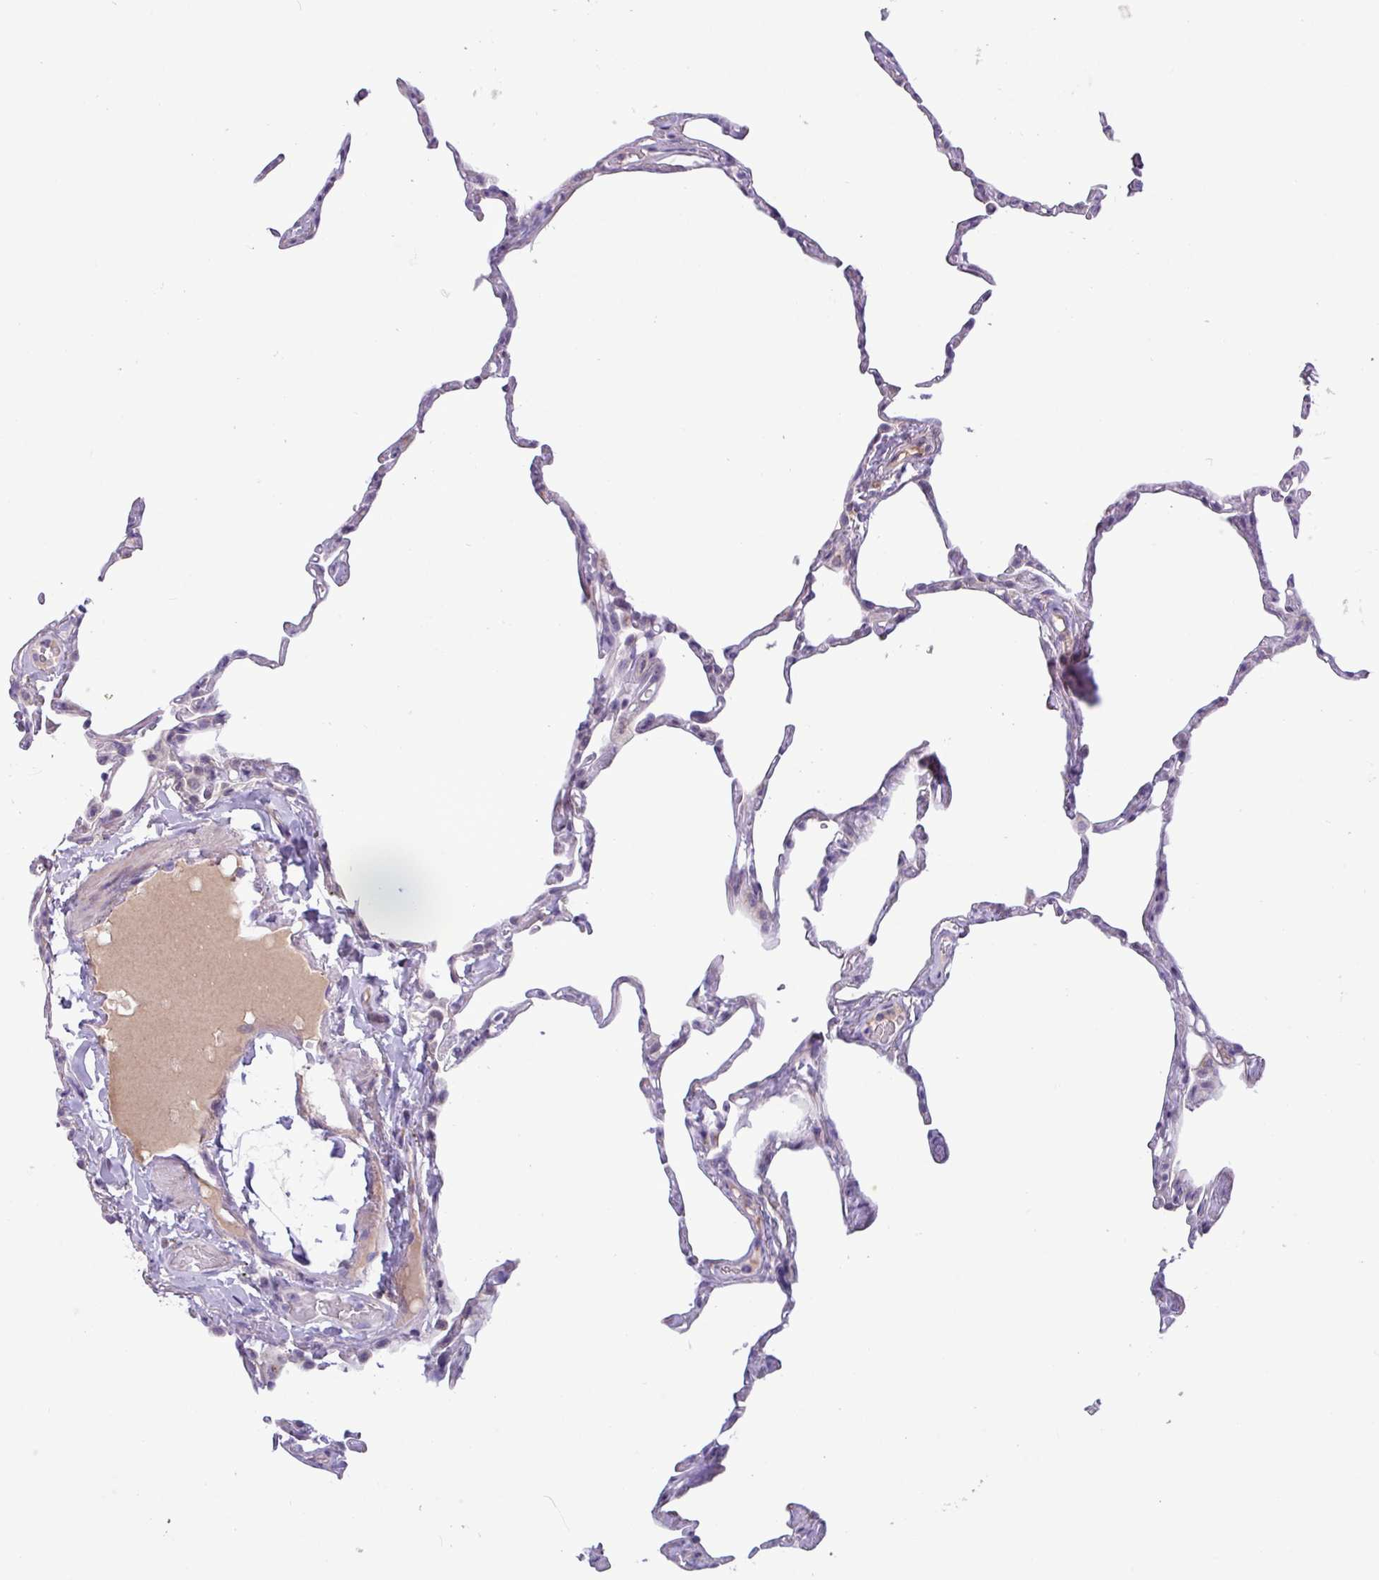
{"staining": {"intensity": "negative", "quantity": "none", "location": "none"}, "tissue": "lung", "cell_type": "Alveolar cells", "image_type": "normal", "snomed": [{"axis": "morphology", "description": "Normal tissue, NOS"}, {"axis": "topography", "description": "Lung"}], "caption": "The photomicrograph exhibits no significant positivity in alveolar cells of lung. (DAB immunohistochemistry visualized using brightfield microscopy, high magnification).", "gene": "STIMATE", "patient": {"sex": "male", "age": 65}}